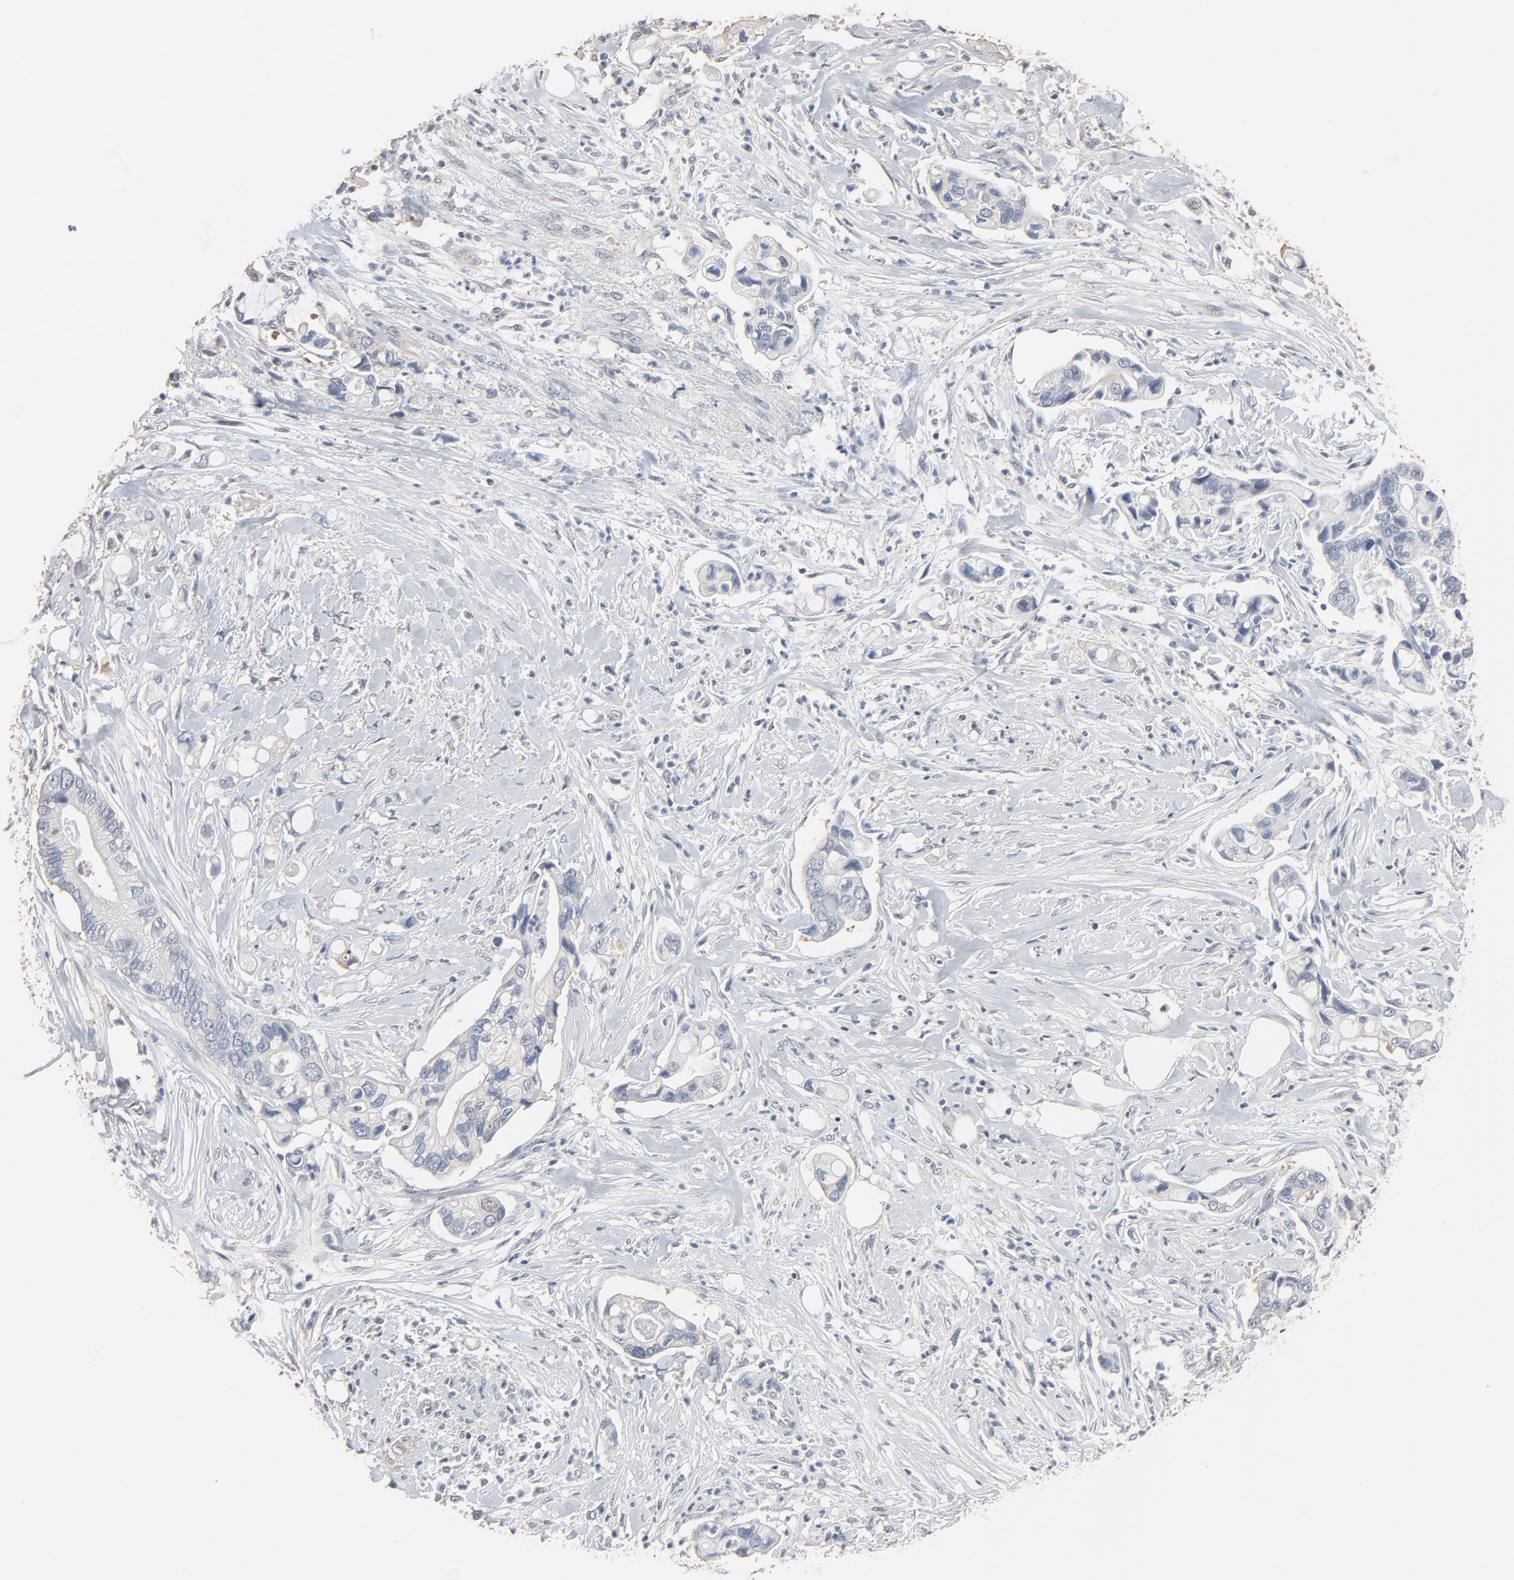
{"staining": {"intensity": "negative", "quantity": "none", "location": "none"}, "tissue": "pancreatic cancer", "cell_type": "Tumor cells", "image_type": "cancer", "snomed": [{"axis": "morphology", "description": "Adenocarcinoma, NOS"}, {"axis": "topography", "description": "Pancreas"}], "caption": "Immunohistochemical staining of pancreatic cancer (adenocarcinoma) shows no significant positivity in tumor cells.", "gene": "CCT5", "patient": {"sex": "male", "age": 70}}